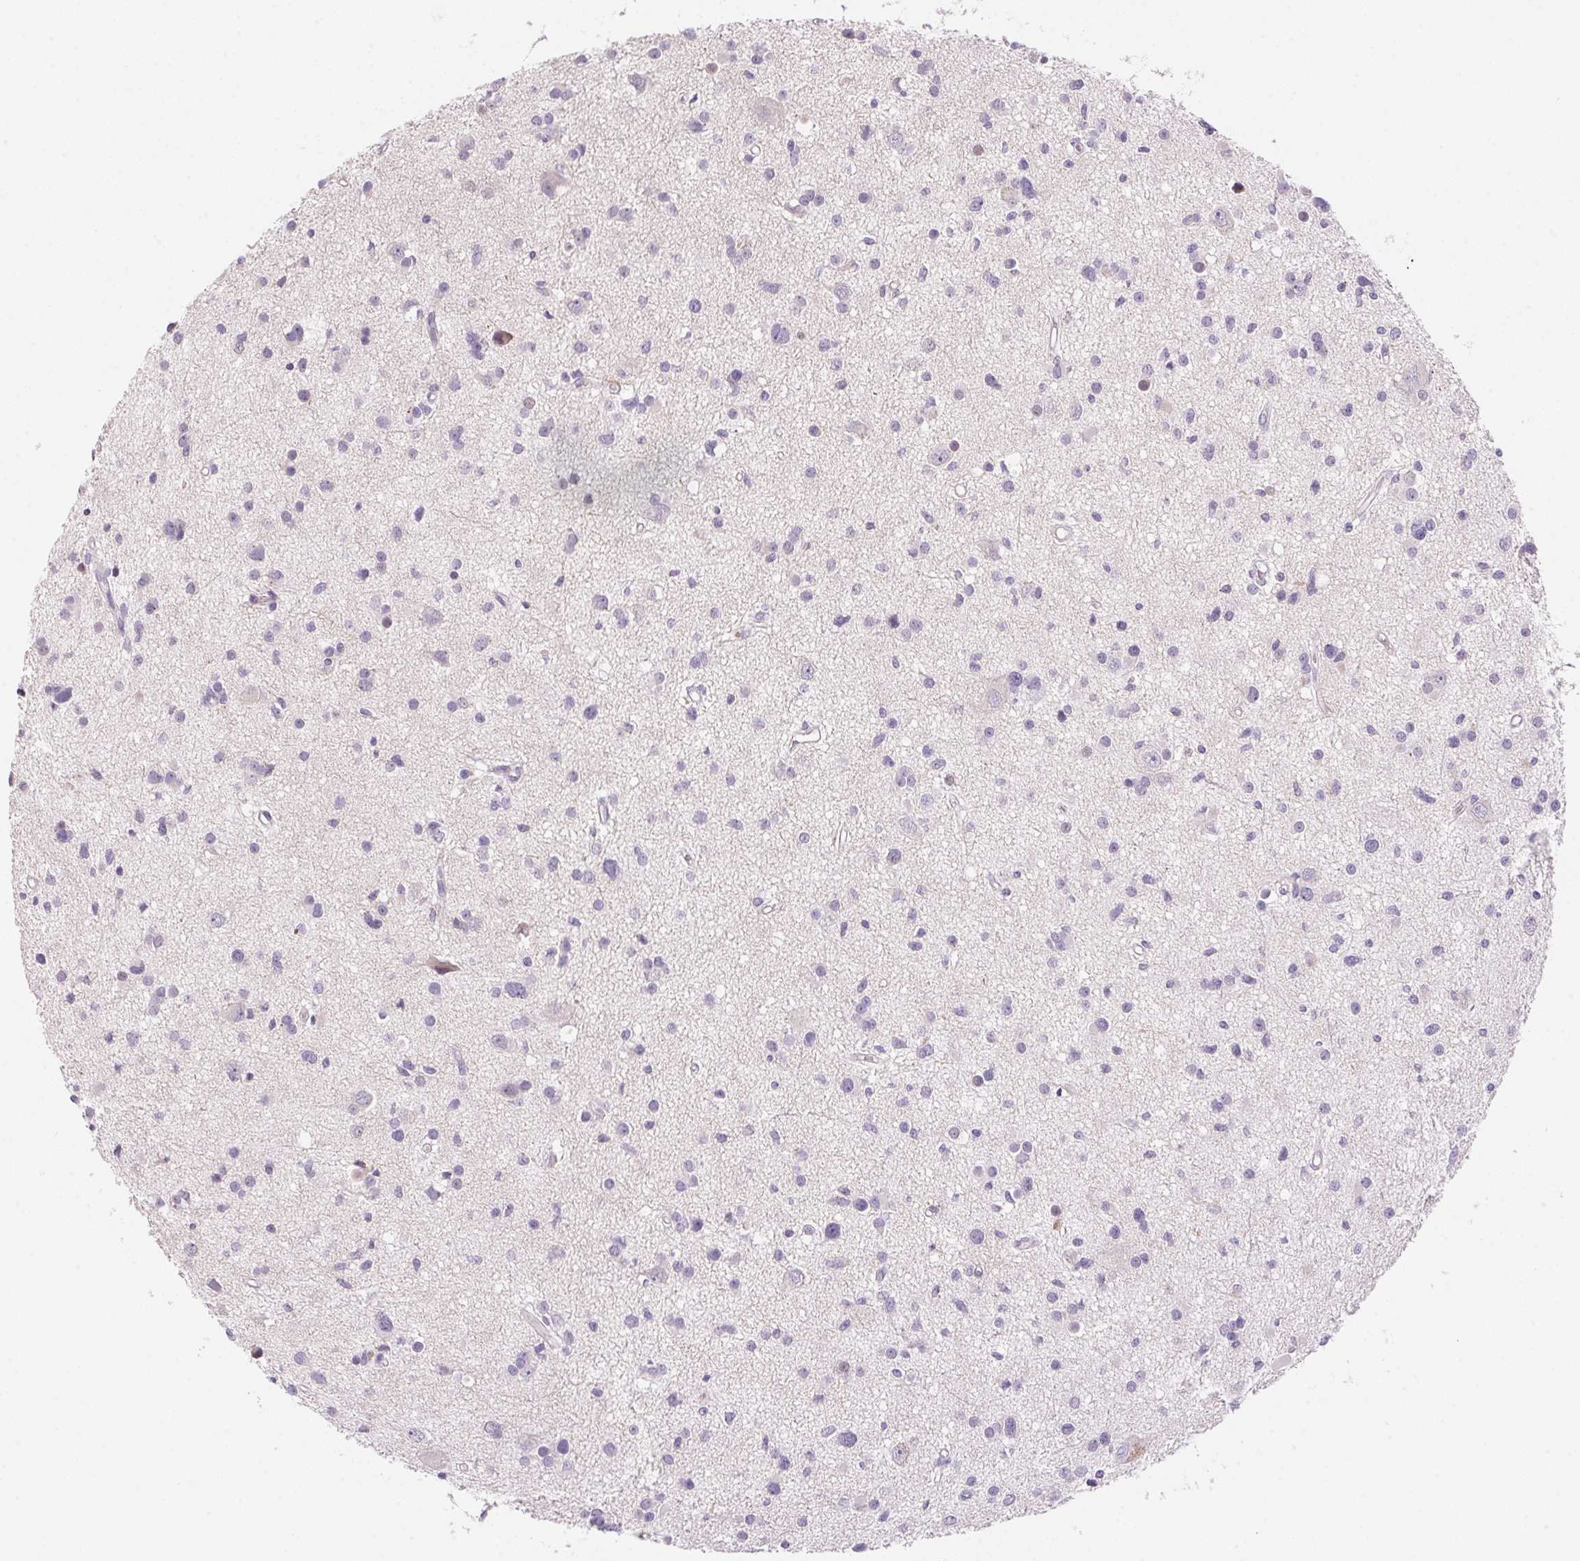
{"staining": {"intensity": "negative", "quantity": "none", "location": "none"}, "tissue": "glioma", "cell_type": "Tumor cells", "image_type": "cancer", "snomed": [{"axis": "morphology", "description": "Glioma, malignant, High grade"}, {"axis": "topography", "description": "Brain"}], "caption": "High-grade glioma (malignant) was stained to show a protein in brown. There is no significant staining in tumor cells. (DAB (3,3'-diaminobenzidine) immunohistochemistry, high magnification).", "gene": "TEKT1", "patient": {"sex": "male", "age": 54}}